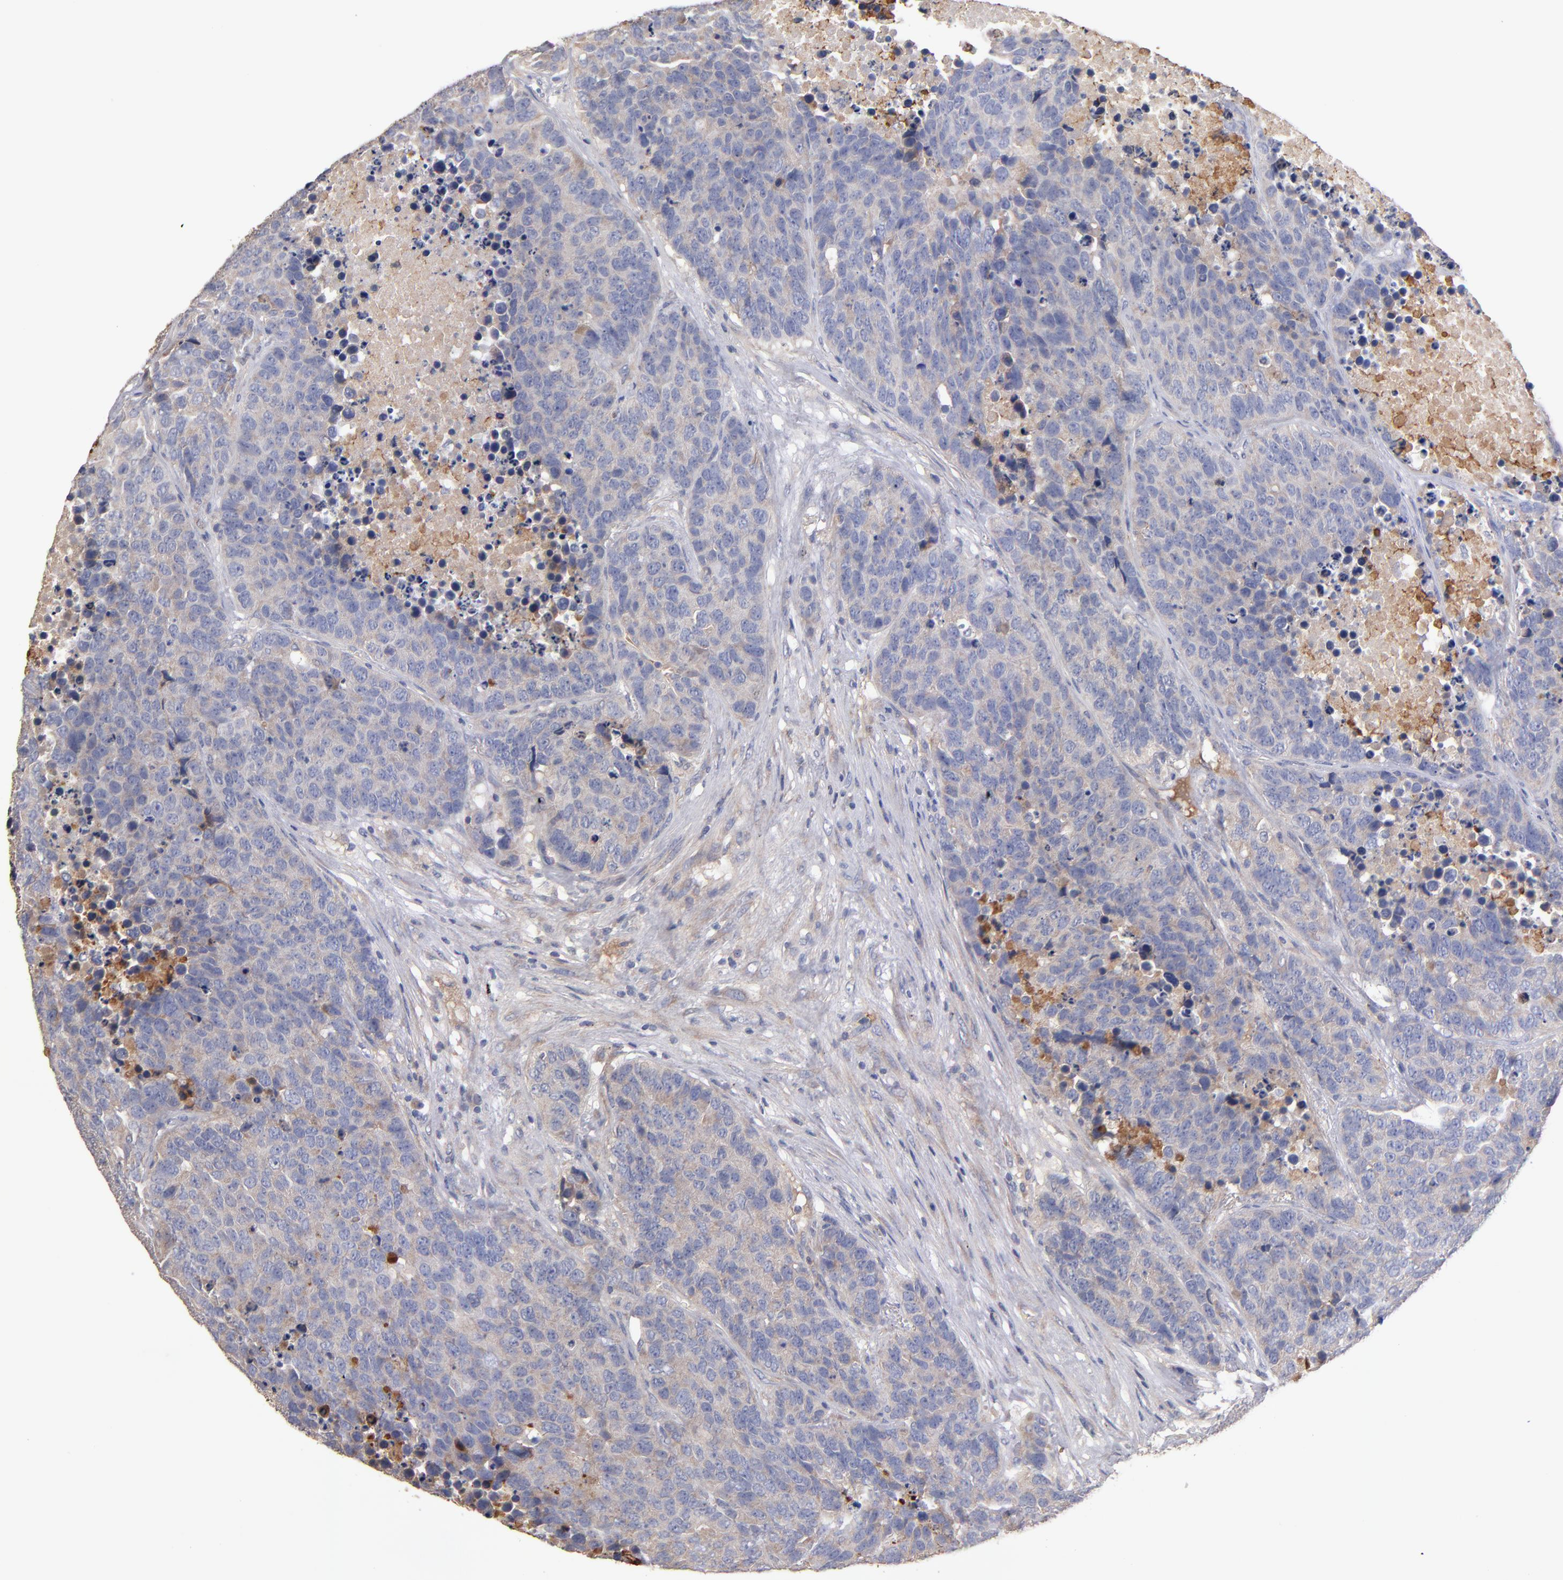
{"staining": {"intensity": "weak", "quantity": "25%-75%", "location": "cytoplasmic/membranous"}, "tissue": "carcinoid", "cell_type": "Tumor cells", "image_type": "cancer", "snomed": [{"axis": "morphology", "description": "Carcinoid, malignant, NOS"}, {"axis": "topography", "description": "Lung"}], "caption": "Carcinoid stained with a protein marker exhibits weak staining in tumor cells.", "gene": "DACT1", "patient": {"sex": "male", "age": 60}}